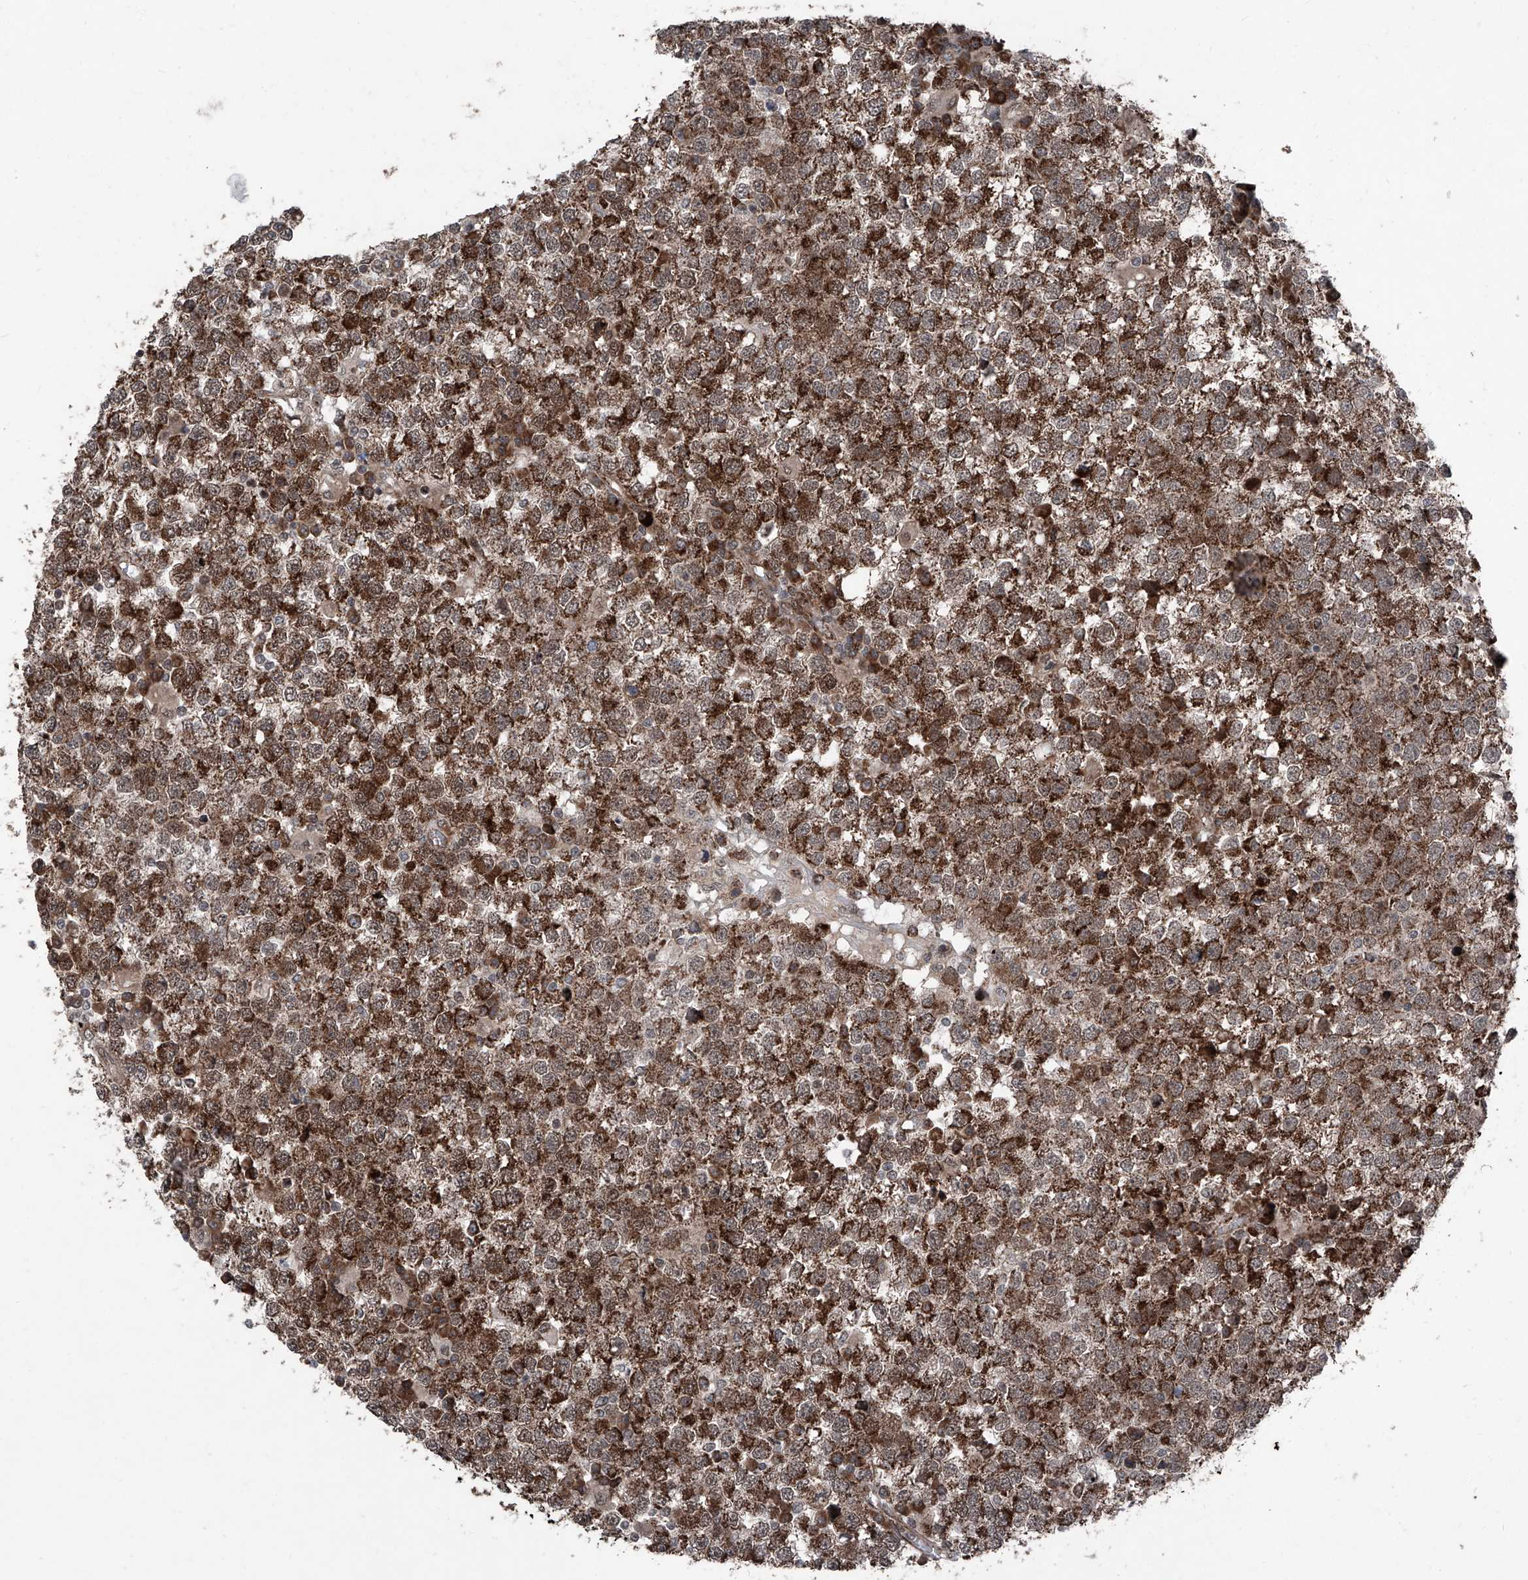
{"staining": {"intensity": "strong", "quantity": ">75%", "location": "cytoplasmic/membranous"}, "tissue": "testis cancer", "cell_type": "Tumor cells", "image_type": "cancer", "snomed": [{"axis": "morphology", "description": "Seminoma, NOS"}, {"axis": "topography", "description": "Testis"}], "caption": "Protein staining exhibits strong cytoplasmic/membranous positivity in approximately >75% of tumor cells in seminoma (testis). Nuclei are stained in blue.", "gene": "COA7", "patient": {"sex": "male", "age": 65}}